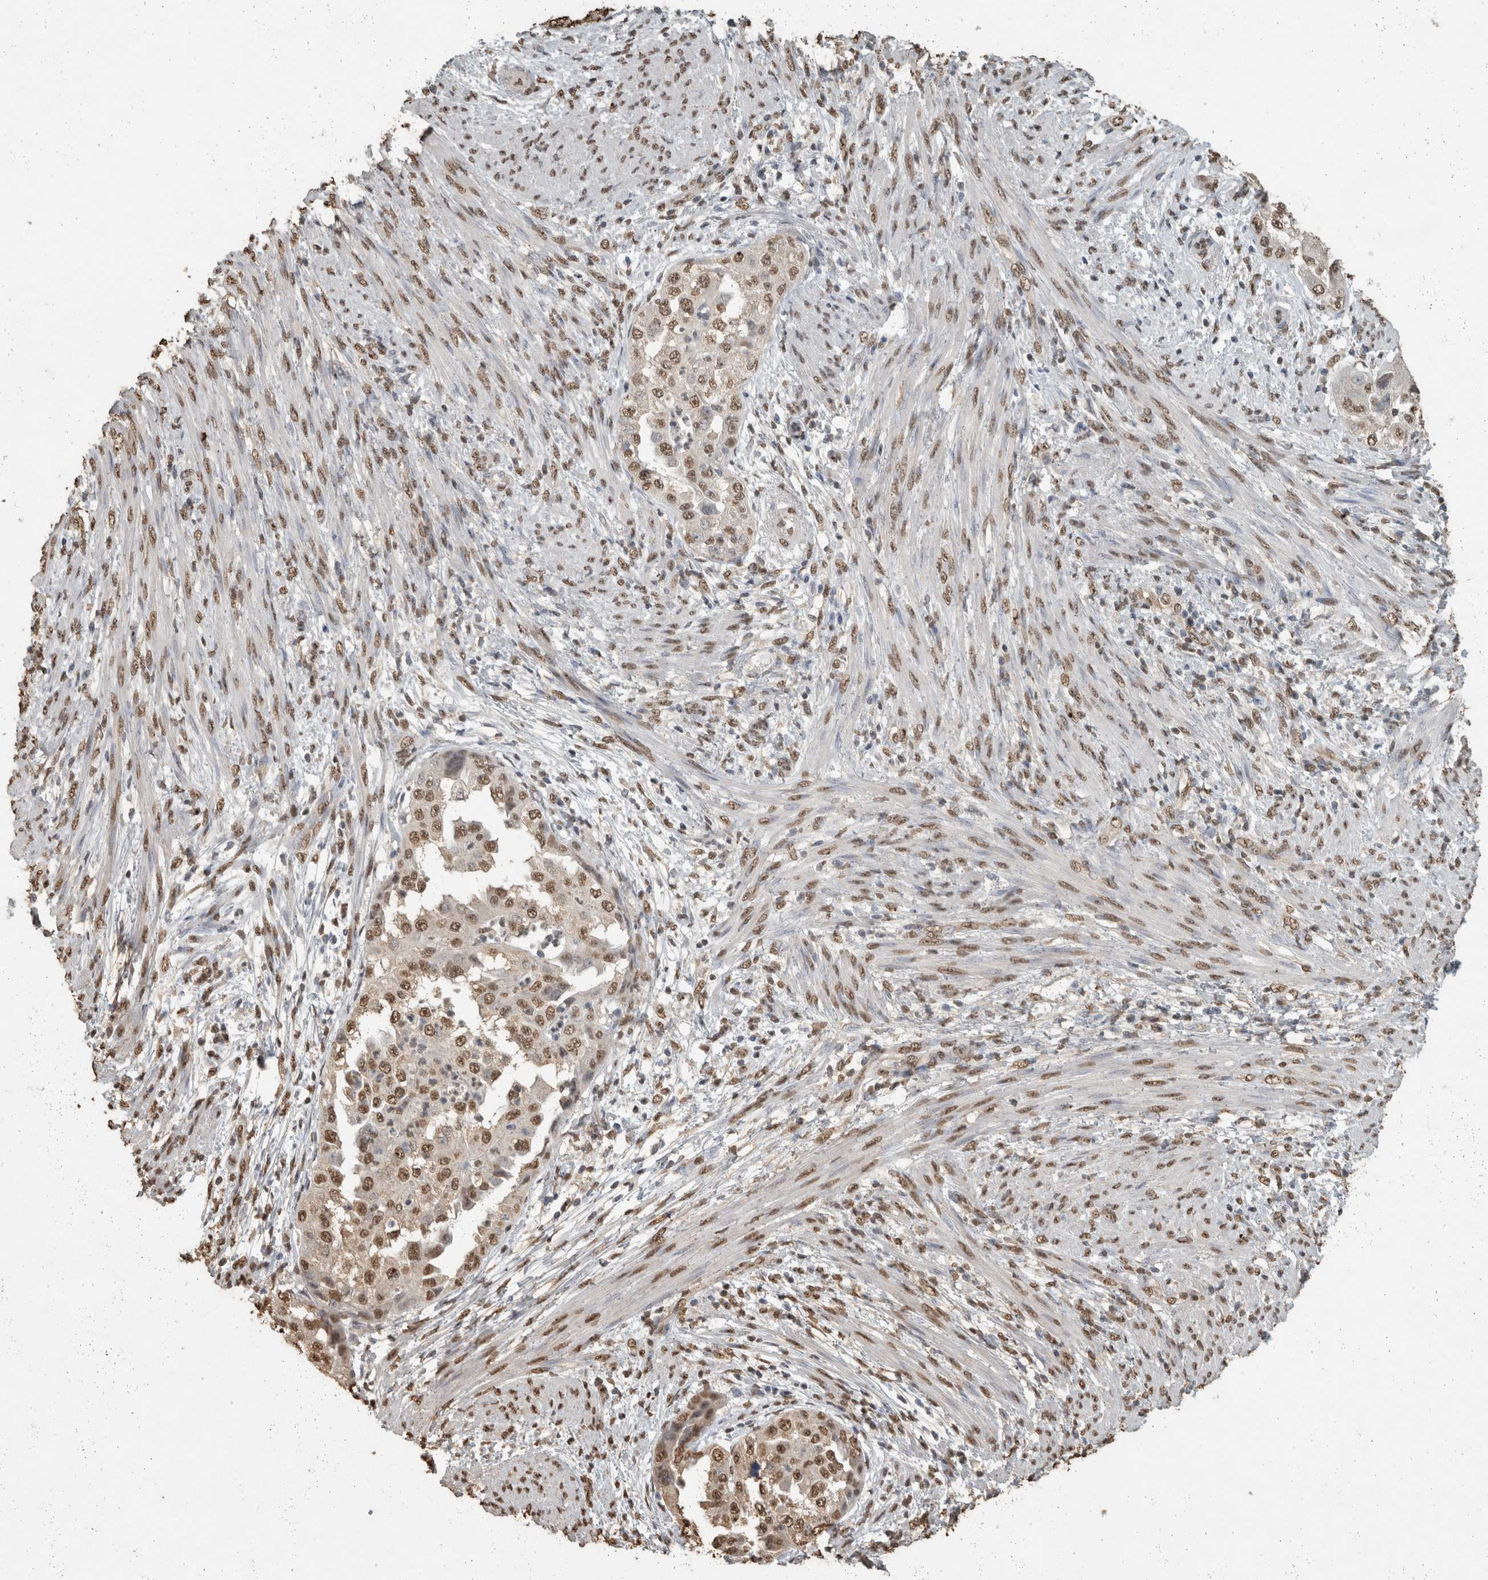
{"staining": {"intensity": "moderate", "quantity": ">75%", "location": "nuclear"}, "tissue": "endometrial cancer", "cell_type": "Tumor cells", "image_type": "cancer", "snomed": [{"axis": "morphology", "description": "Adenocarcinoma, NOS"}, {"axis": "topography", "description": "Endometrium"}], "caption": "Protein expression by IHC displays moderate nuclear staining in about >75% of tumor cells in endometrial cancer (adenocarcinoma). The staining is performed using DAB (3,3'-diaminobenzidine) brown chromogen to label protein expression. The nuclei are counter-stained blue using hematoxylin.", "gene": "HAND2", "patient": {"sex": "female", "age": 85}}